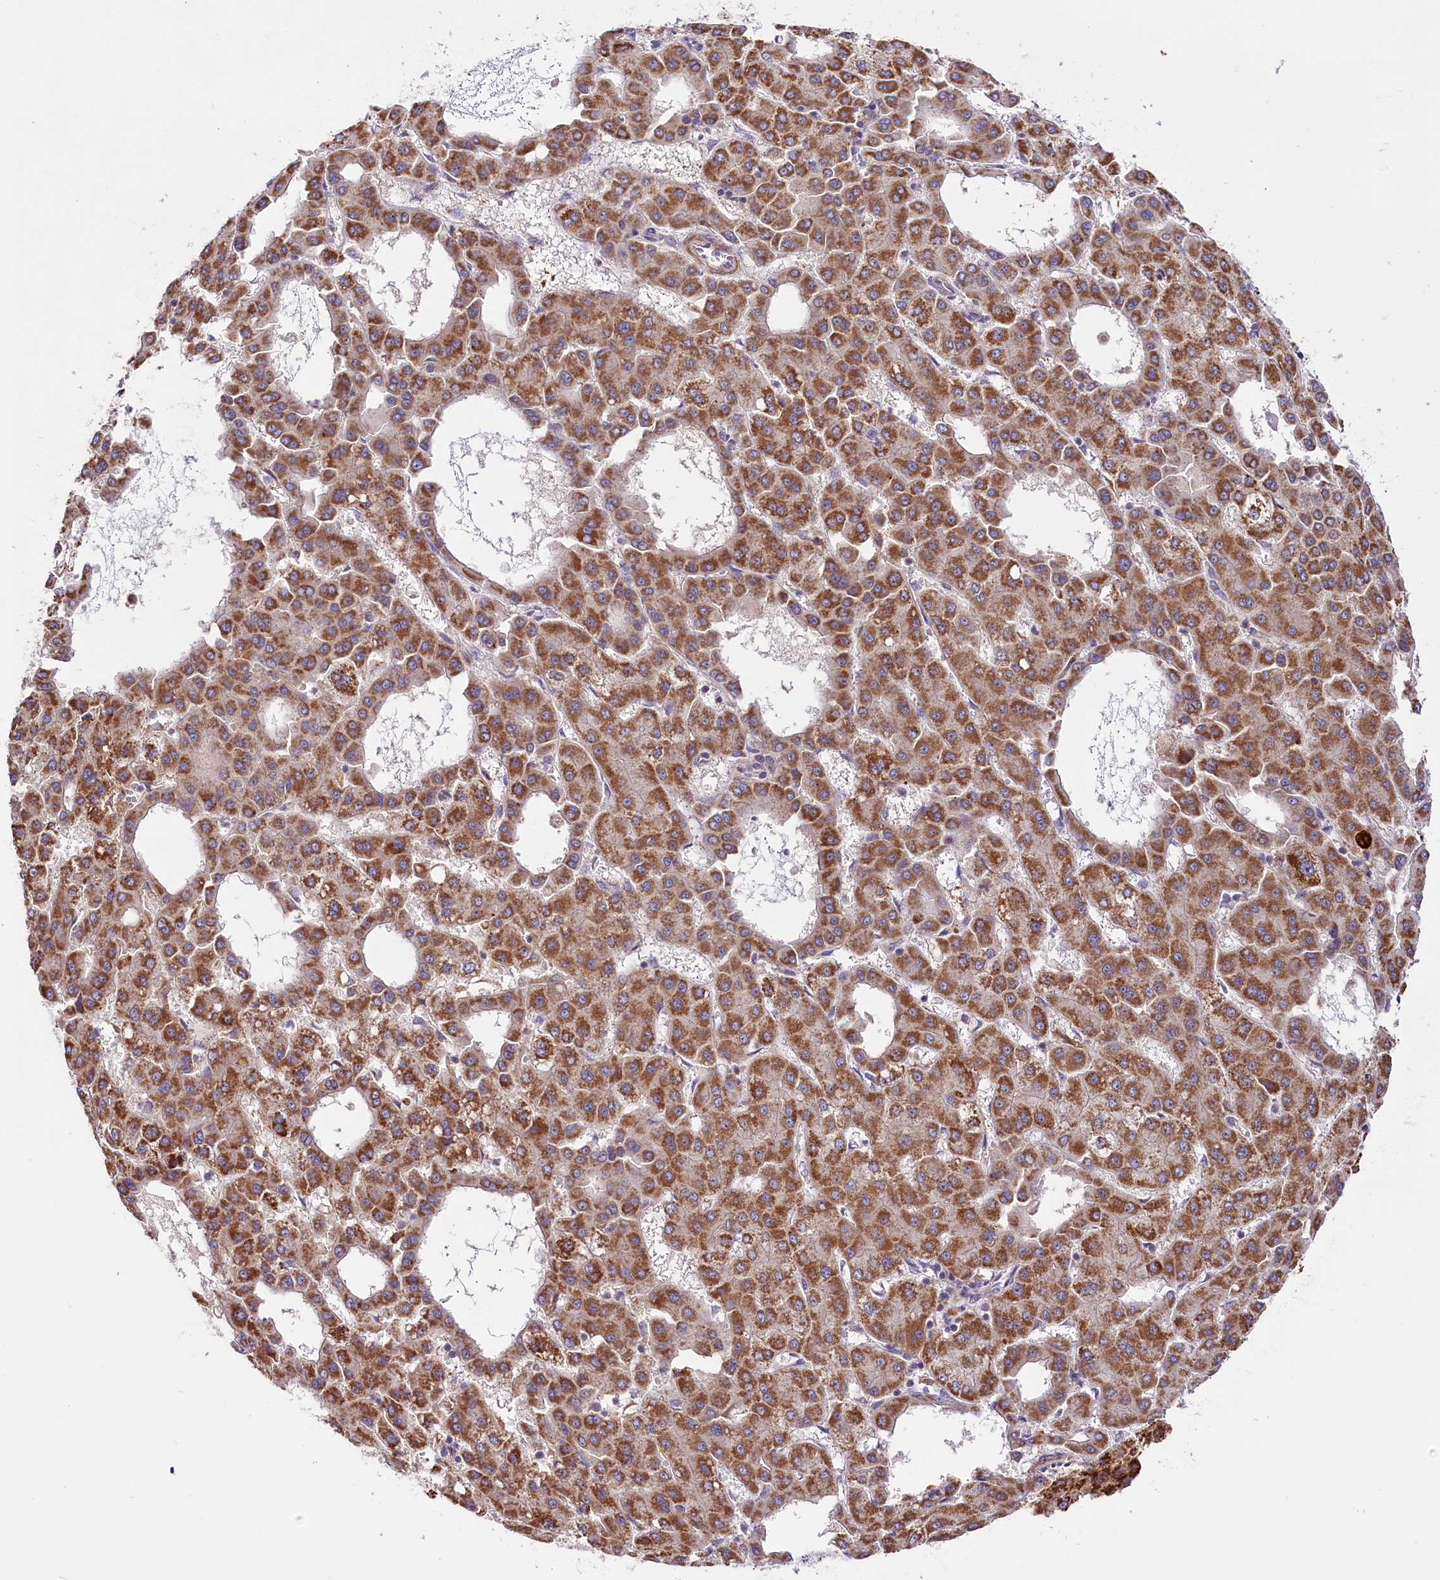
{"staining": {"intensity": "strong", "quantity": ">75%", "location": "cytoplasmic/membranous"}, "tissue": "liver cancer", "cell_type": "Tumor cells", "image_type": "cancer", "snomed": [{"axis": "morphology", "description": "Carcinoma, Hepatocellular, NOS"}, {"axis": "topography", "description": "Liver"}], "caption": "Human liver hepatocellular carcinoma stained with a protein marker reveals strong staining in tumor cells.", "gene": "COG8", "patient": {"sex": "male", "age": 47}}